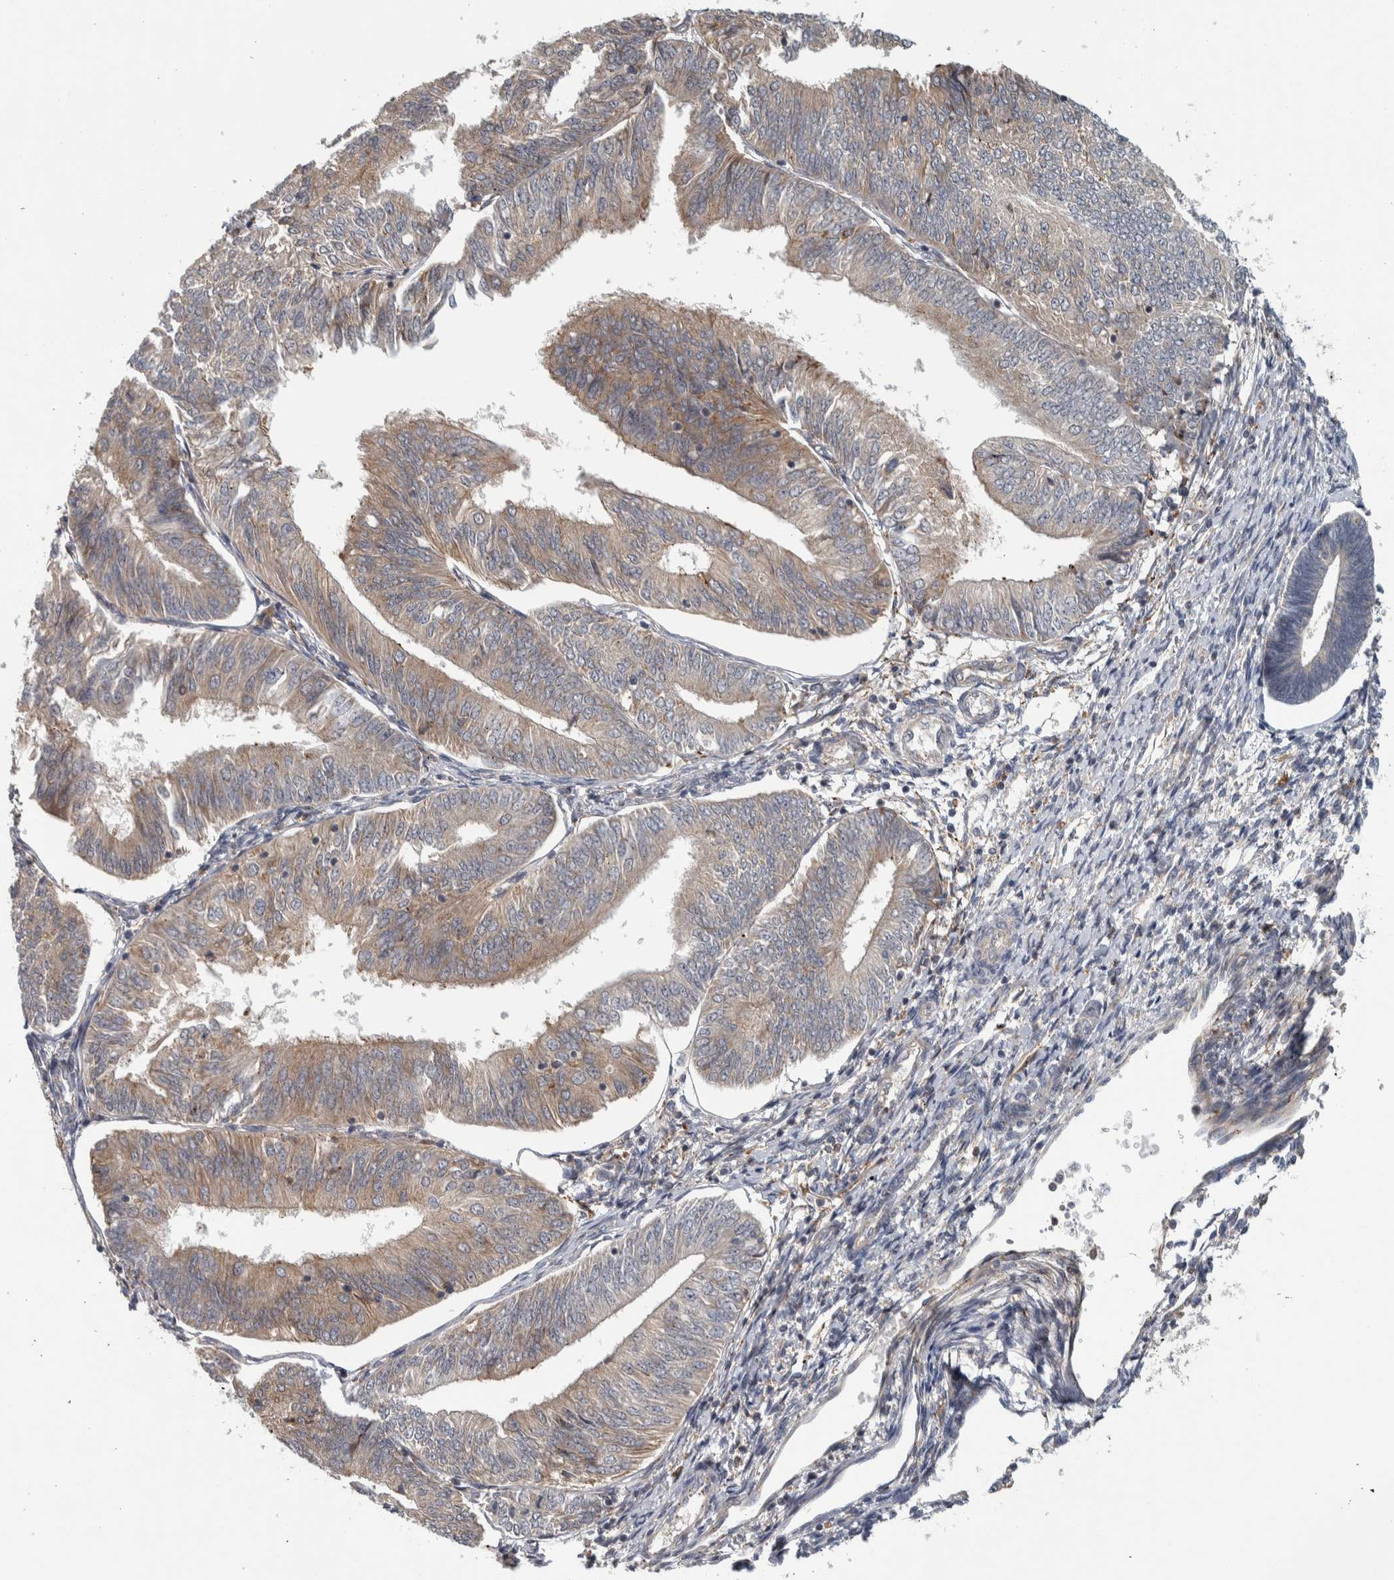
{"staining": {"intensity": "weak", "quantity": ">75%", "location": "cytoplasmic/membranous"}, "tissue": "endometrial cancer", "cell_type": "Tumor cells", "image_type": "cancer", "snomed": [{"axis": "morphology", "description": "Adenocarcinoma, NOS"}, {"axis": "topography", "description": "Endometrium"}], "caption": "Immunohistochemistry staining of endometrial adenocarcinoma, which displays low levels of weak cytoplasmic/membranous expression in approximately >75% of tumor cells indicating weak cytoplasmic/membranous protein staining. The staining was performed using DAB (3,3'-diaminobenzidine) (brown) for protein detection and nuclei were counterstained in hematoxylin (blue).", "gene": "ADPRM", "patient": {"sex": "female", "age": 58}}